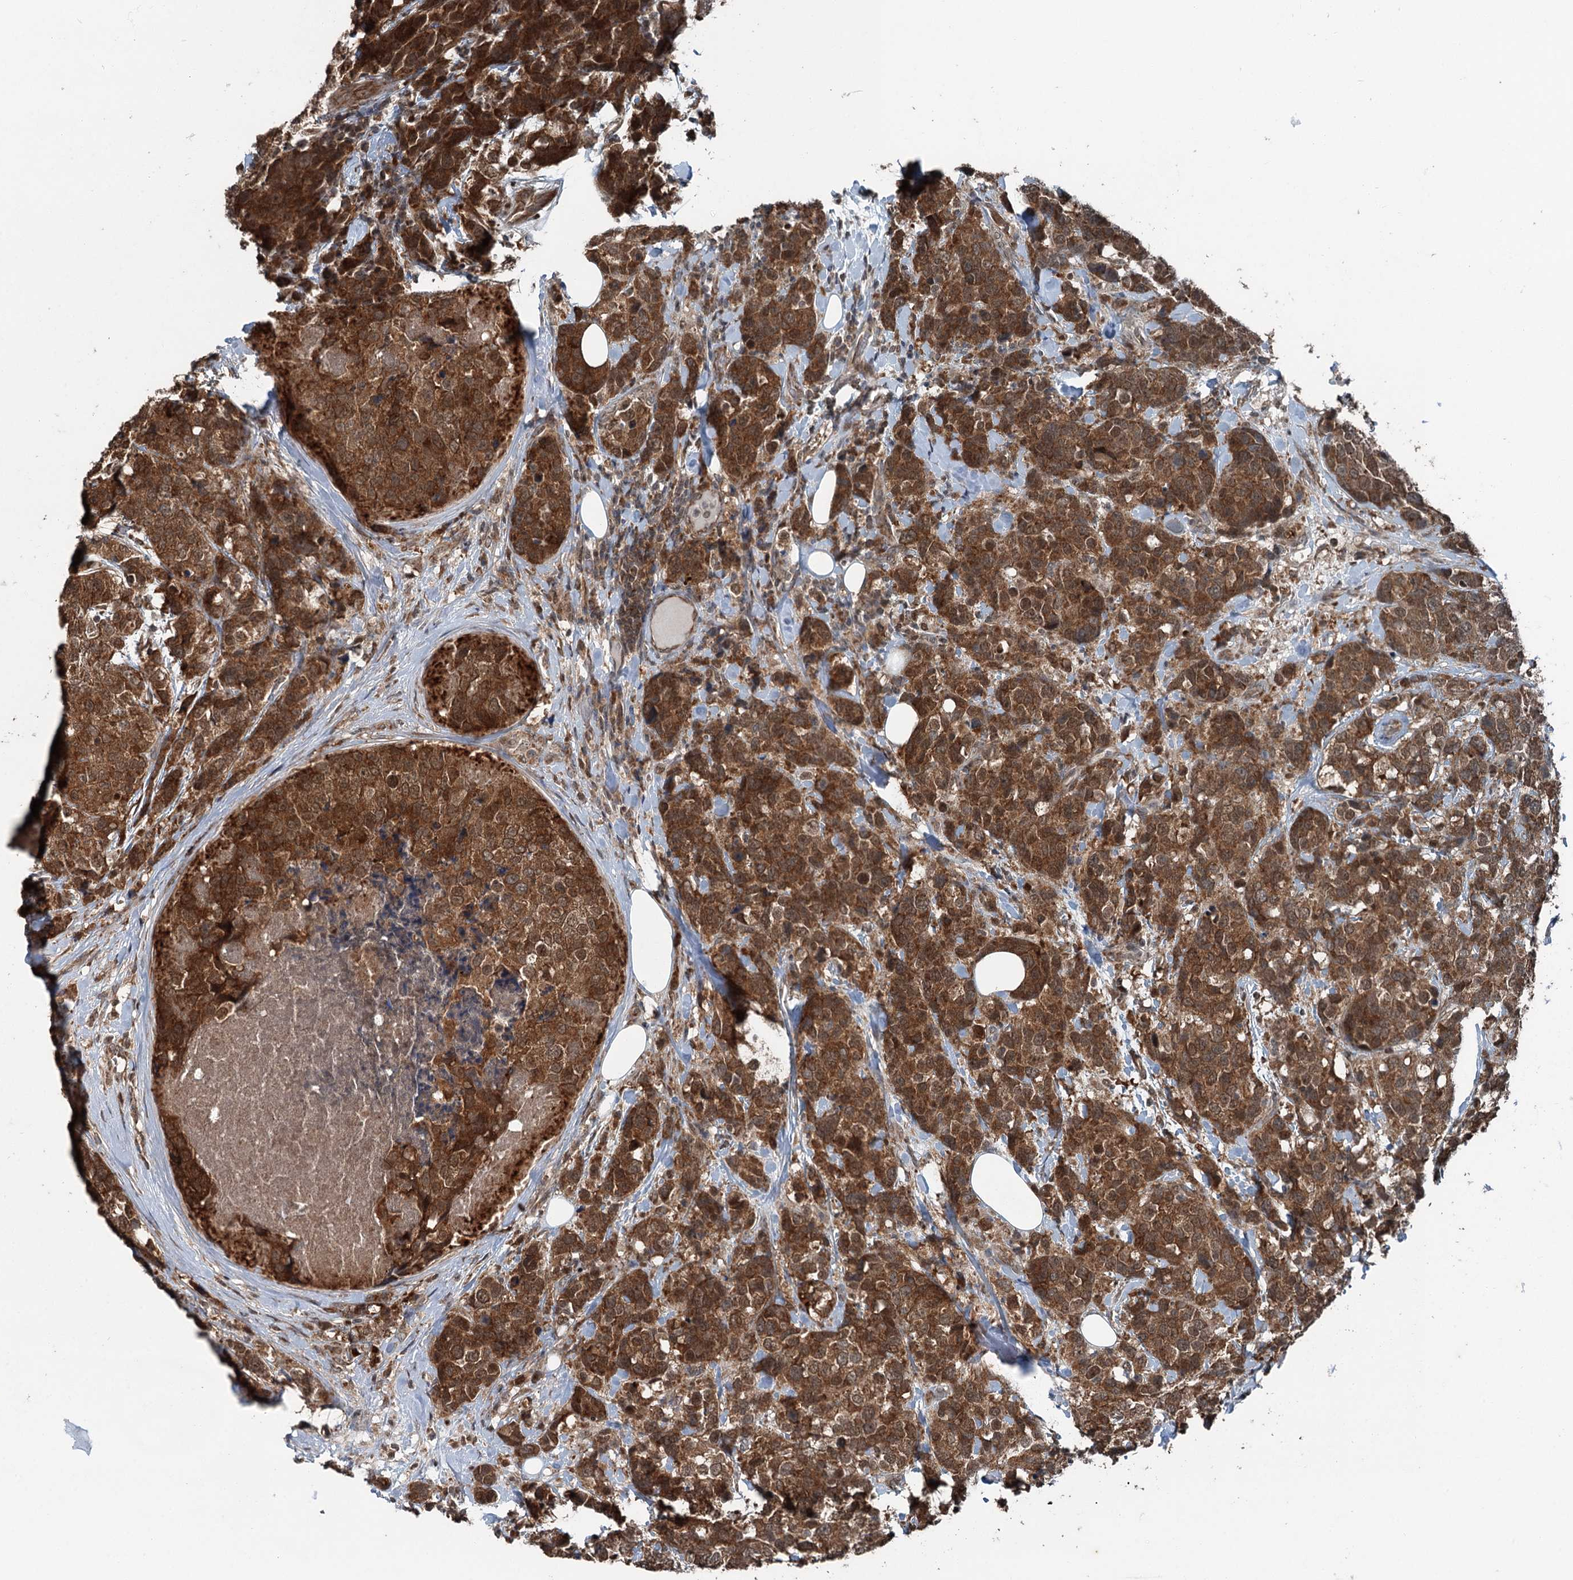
{"staining": {"intensity": "strong", "quantity": ">75%", "location": "cytoplasmic/membranous"}, "tissue": "breast cancer", "cell_type": "Tumor cells", "image_type": "cancer", "snomed": [{"axis": "morphology", "description": "Lobular carcinoma"}, {"axis": "topography", "description": "Breast"}], "caption": "A brown stain labels strong cytoplasmic/membranous positivity of a protein in human breast cancer tumor cells. (Brightfield microscopy of DAB IHC at high magnification).", "gene": "WAPL", "patient": {"sex": "female", "age": 59}}